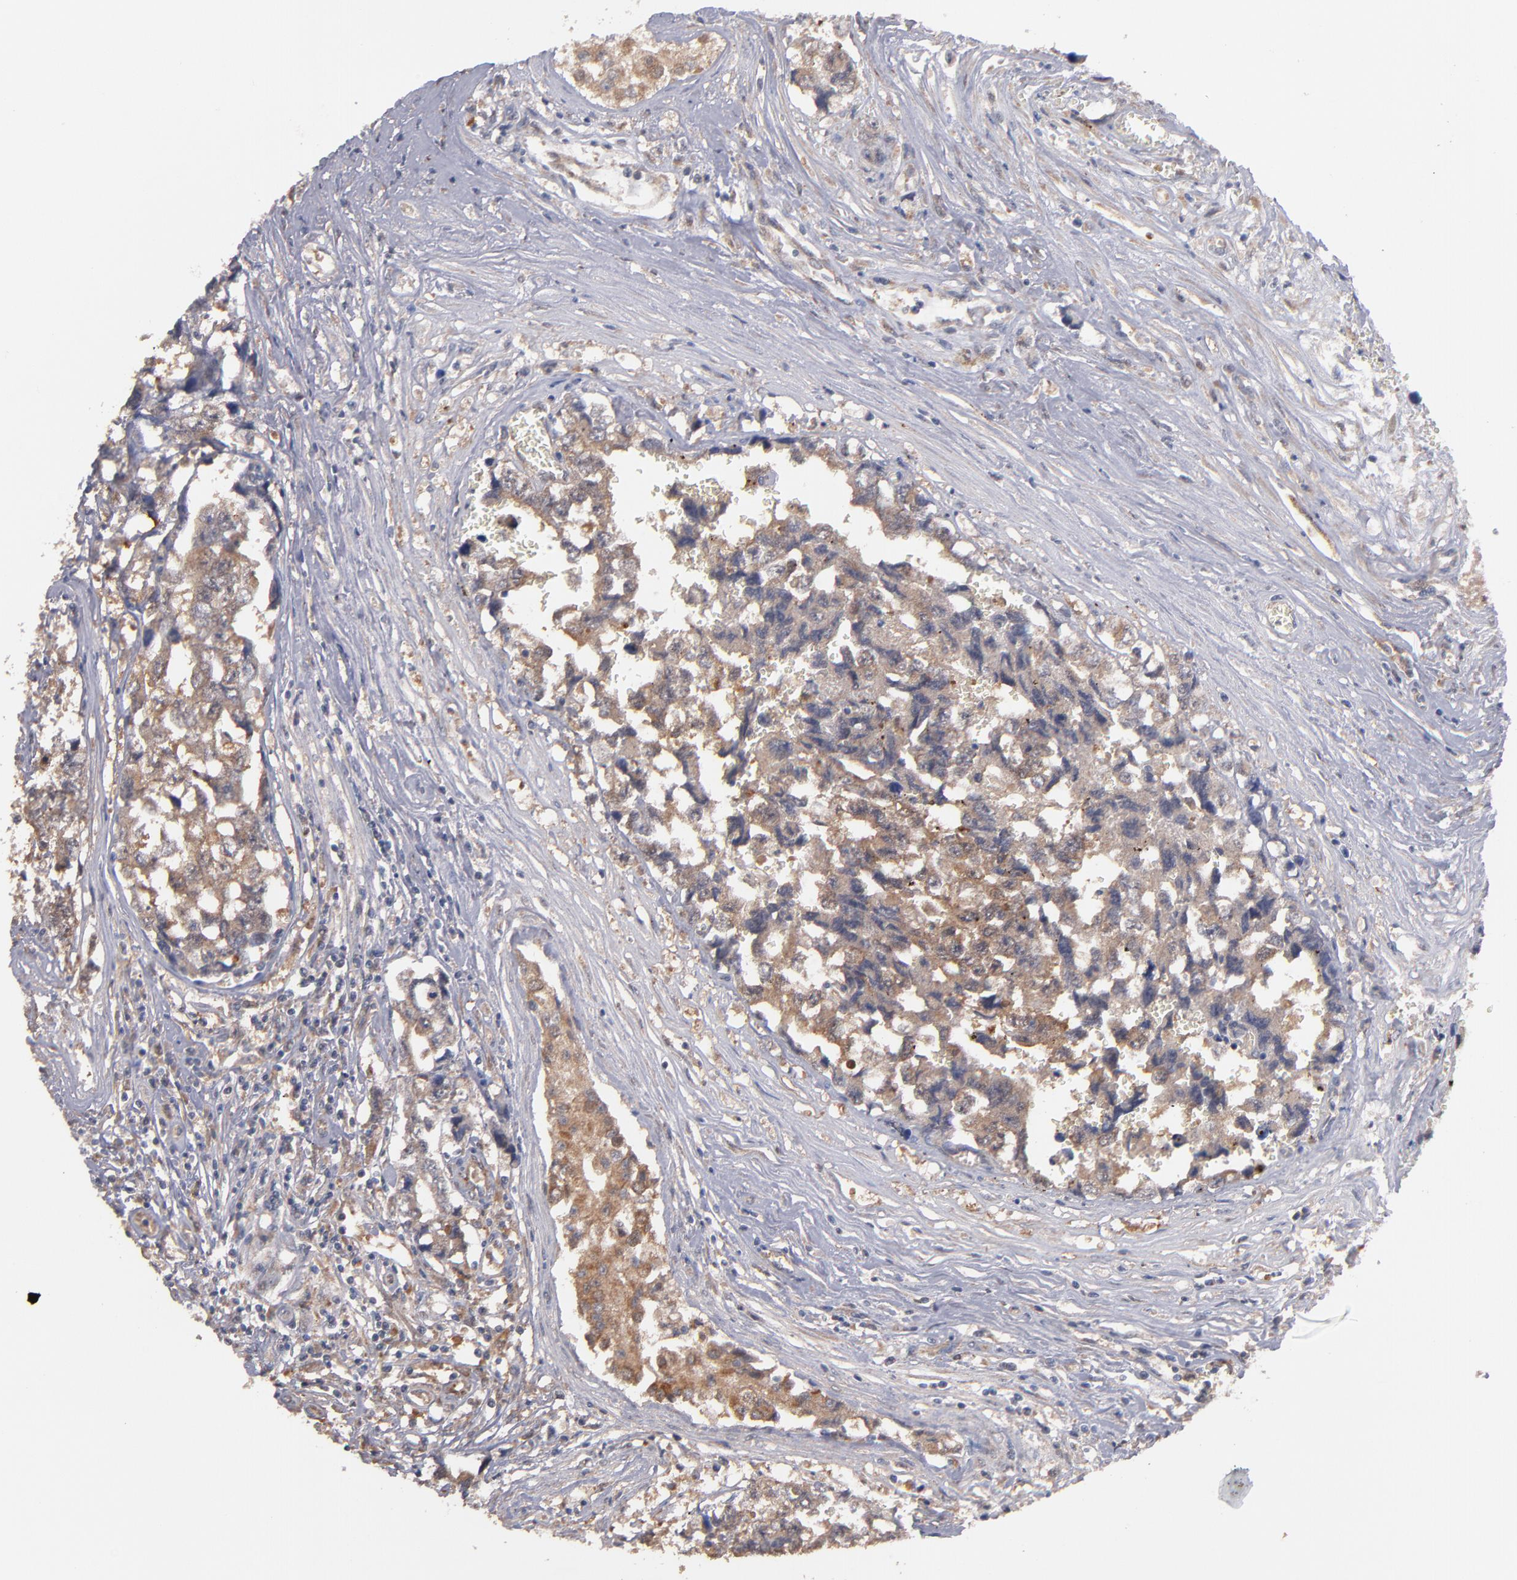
{"staining": {"intensity": "moderate", "quantity": "<25%", "location": "cytoplasmic/membranous"}, "tissue": "testis cancer", "cell_type": "Tumor cells", "image_type": "cancer", "snomed": [{"axis": "morphology", "description": "Carcinoma, Embryonal, NOS"}, {"axis": "topography", "description": "Testis"}], "caption": "Testis cancer was stained to show a protein in brown. There is low levels of moderate cytoplasmic/membranous expression in about <25% of tumor cells.", "gene": "GMFG", "patient": {"sex": "male", "age": 31}}